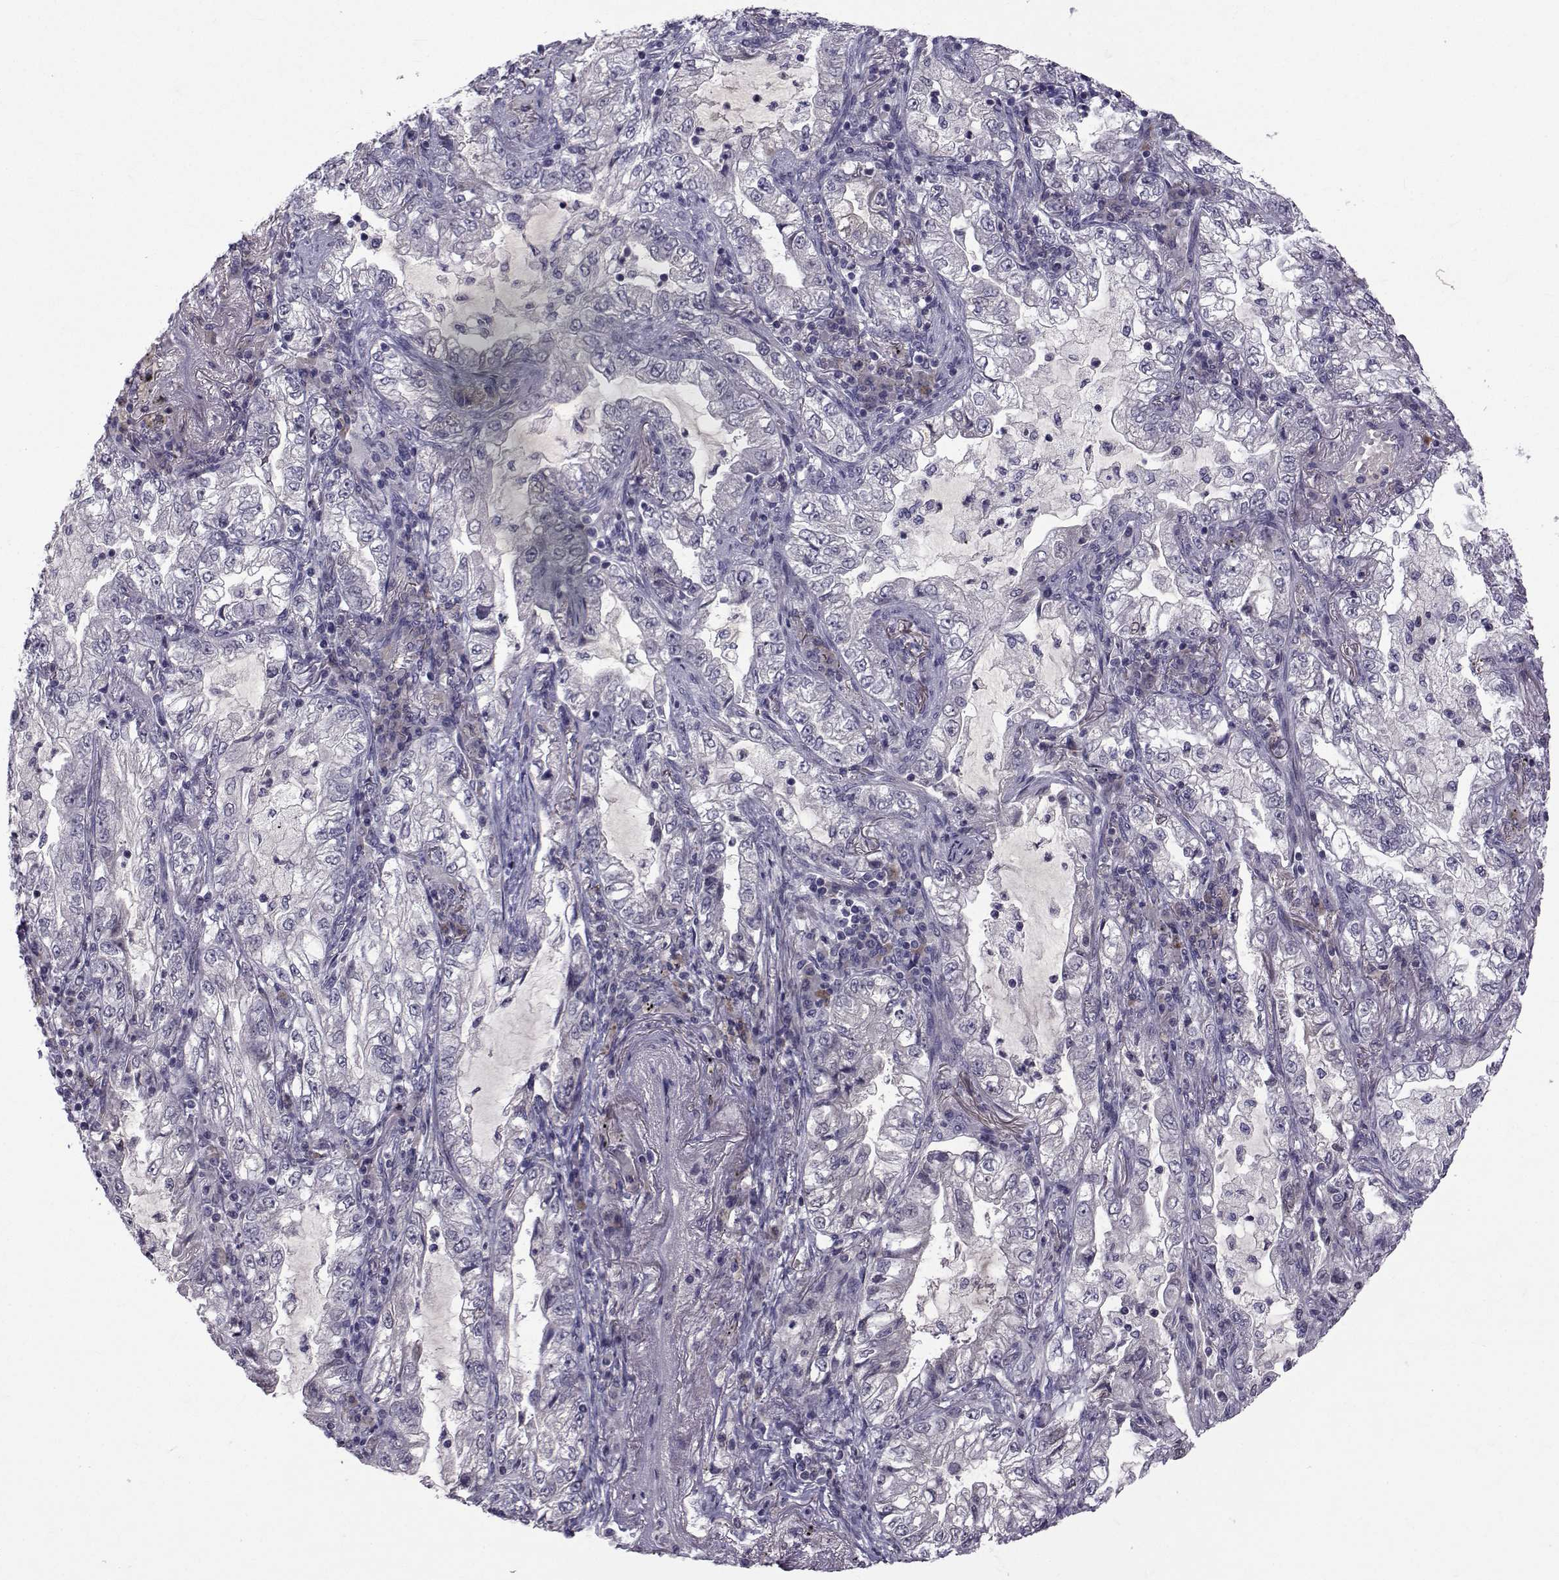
{"staining": {"intensity": "negative", "quantity": "none", "location": "none"}, "tissue": "lung cancer", "cell_type": "Tumor cells", "image_type": "cancer", "snomed": [{"axis": "morphology", "description": "Adenocarcinoma, NOS"}, {"axis": "topography", "description": "Lung"}], "caption": "This is an immunohistochemistry photomicrograph of adenocarcinoma (lung). There is no staining in tumor cells.", "gene": "TNFRSF11B", "patient": {"sex": "female", "age": 73}}